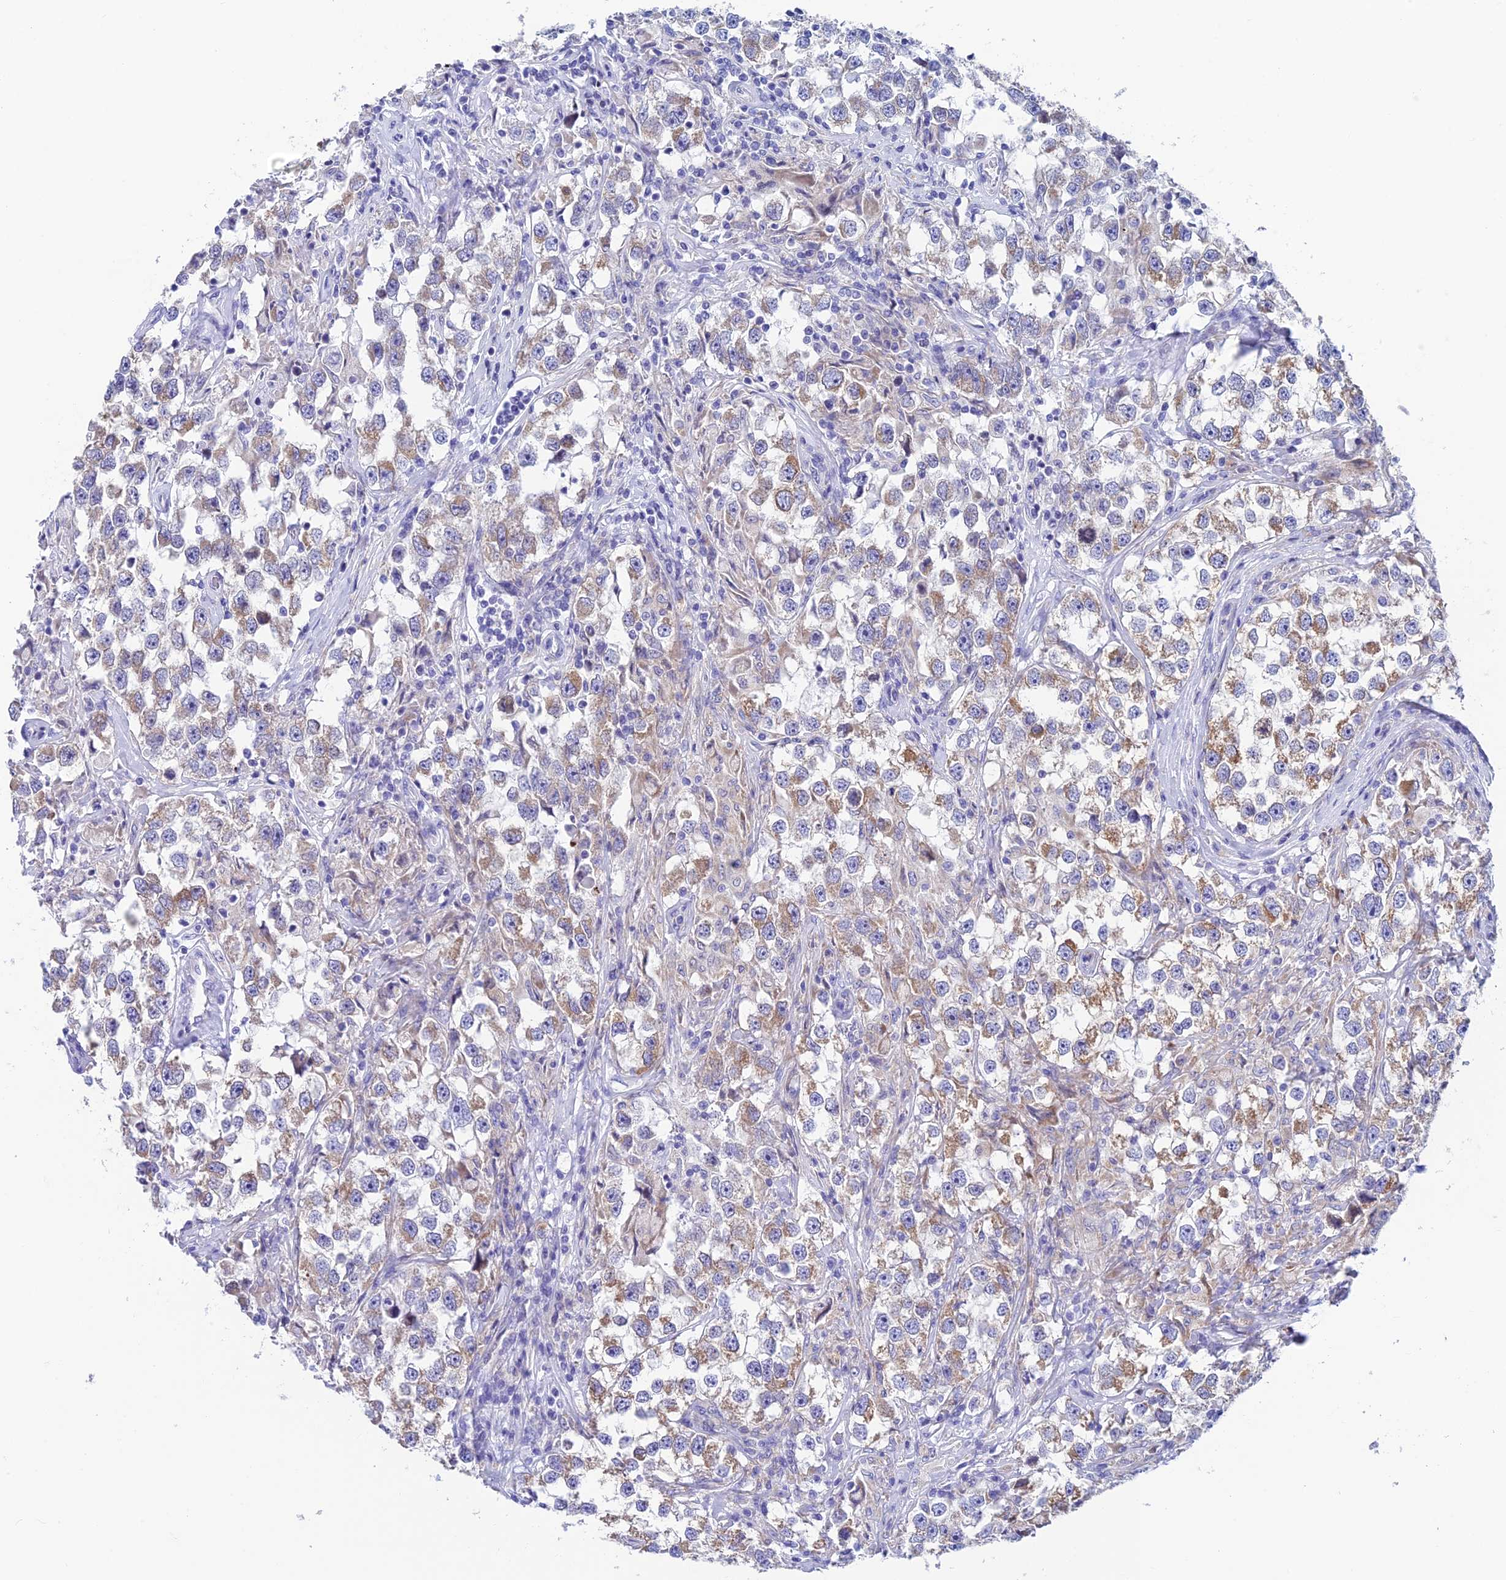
{"staining": {"intensity": "weak", "quantity": "25%-75%", "location": "cytoplasmic/membranous"}, "tissue": "testis cancer", "cell_type": "Tumor cells", "image_type": "cancer", "snomed": [{"axis": "morphology", "description": "Seminoma, NOS"}, {"axis": "topography", "description": "Testis"}], "caption": "Immunohistochemistry (IHC) (DAB) staining of seminoma (testis) exhibits weak cytoplasmic/membranous protein expression in about 25%-75% of tumor cells. The staining is performed using DAB brown chromogen to label protein expression. The nuclei are counter-stained blue using hematoxylin.", "gene": "REEP4", "patient": {"sex": "male", "age": 46}}